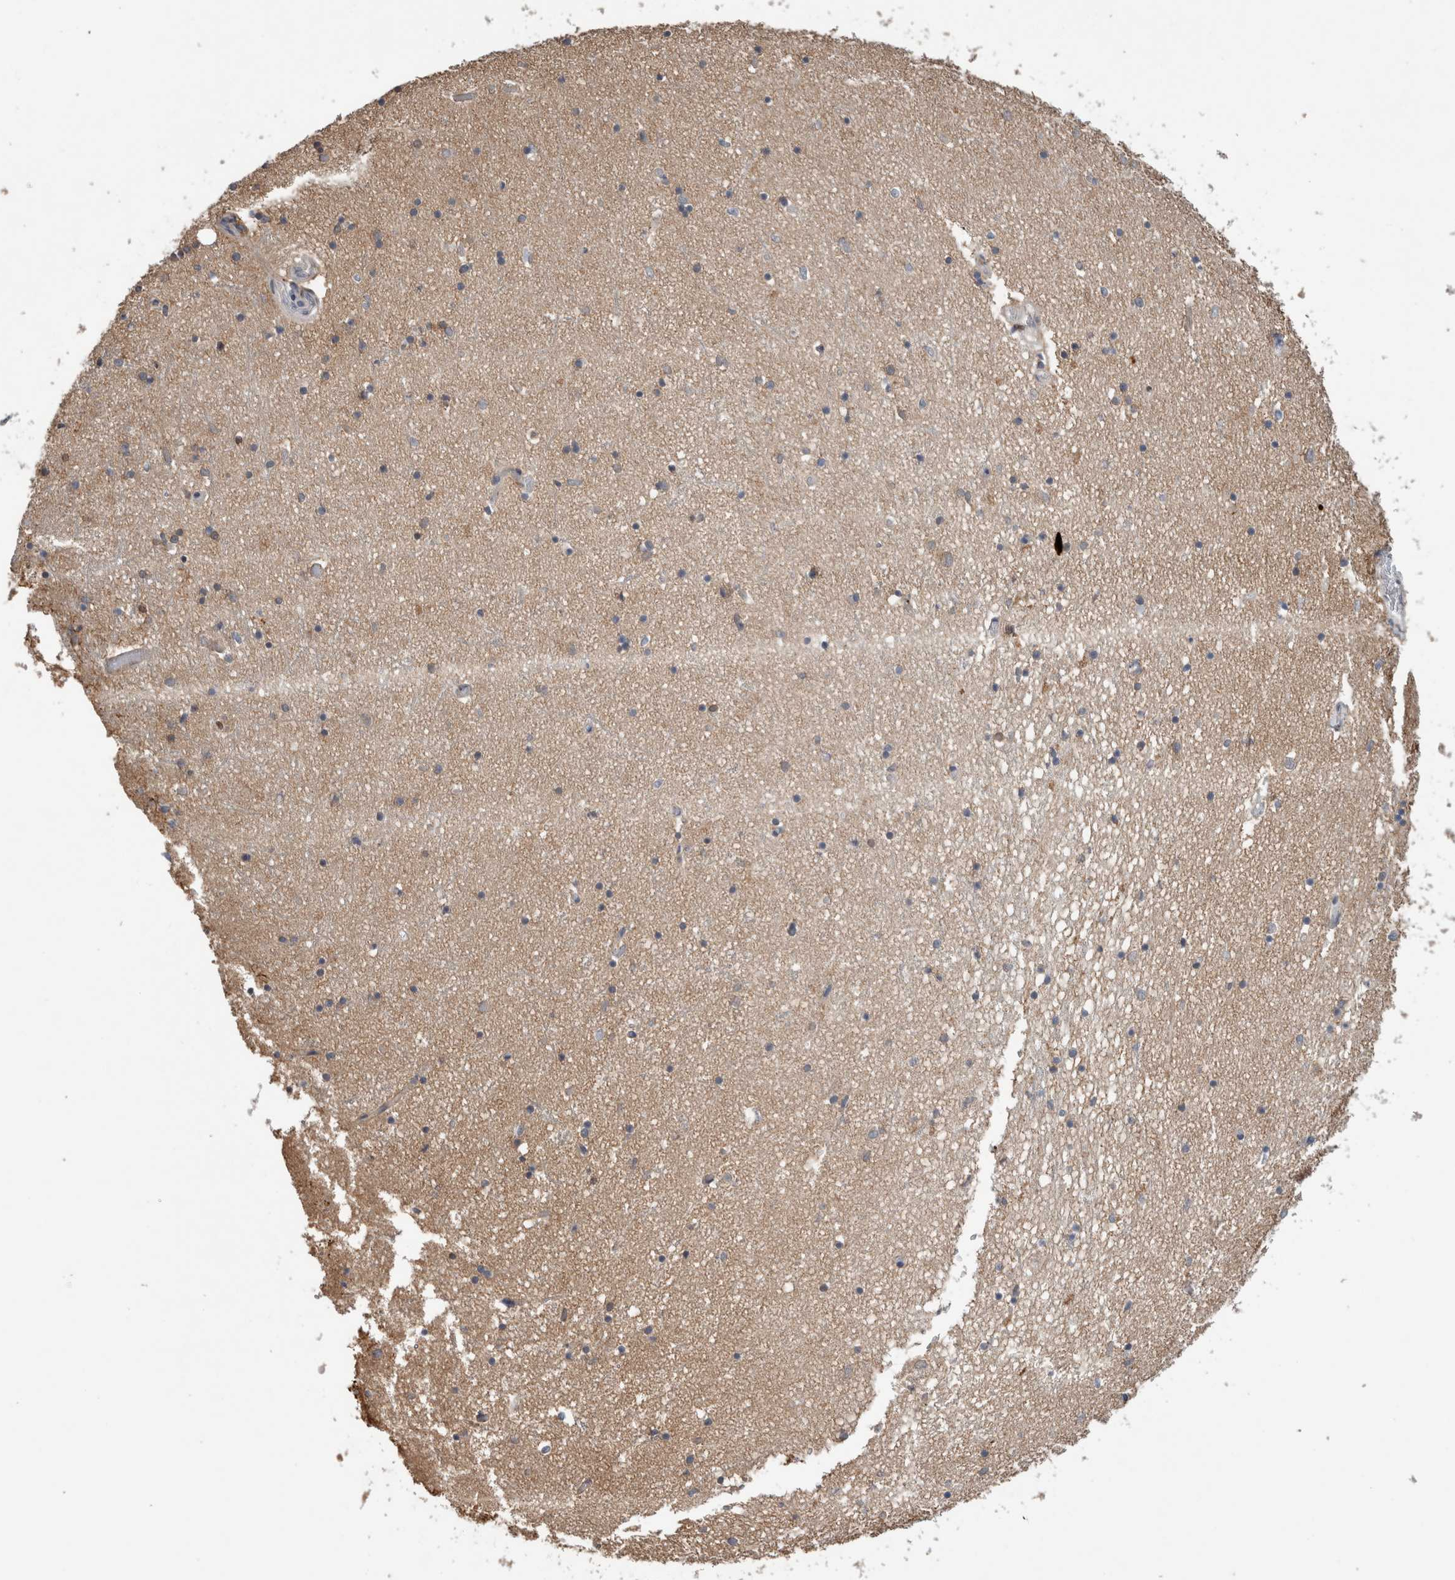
{"staining": {"intensity": "weak", "quantity": "<25%", "location": "cytoplasmic/membranous"}, "tissue": "hippocampus", "cell_type": "Glial cells", "image_type": "normal", "snomed": [{"axis": "morphology", "description": "Normal tissue, NOS"}, {"axis": "topography", "description": "Hippocampus"}], "caption": "The photomicrograph demonstrates no significant staining in glial cells of hippocampus. (DAB immunohistochemistry (IHC) with hematoxylin counter stain).", "gene": "TARBP1", "patient": {"sex": "male", "age": 70}}